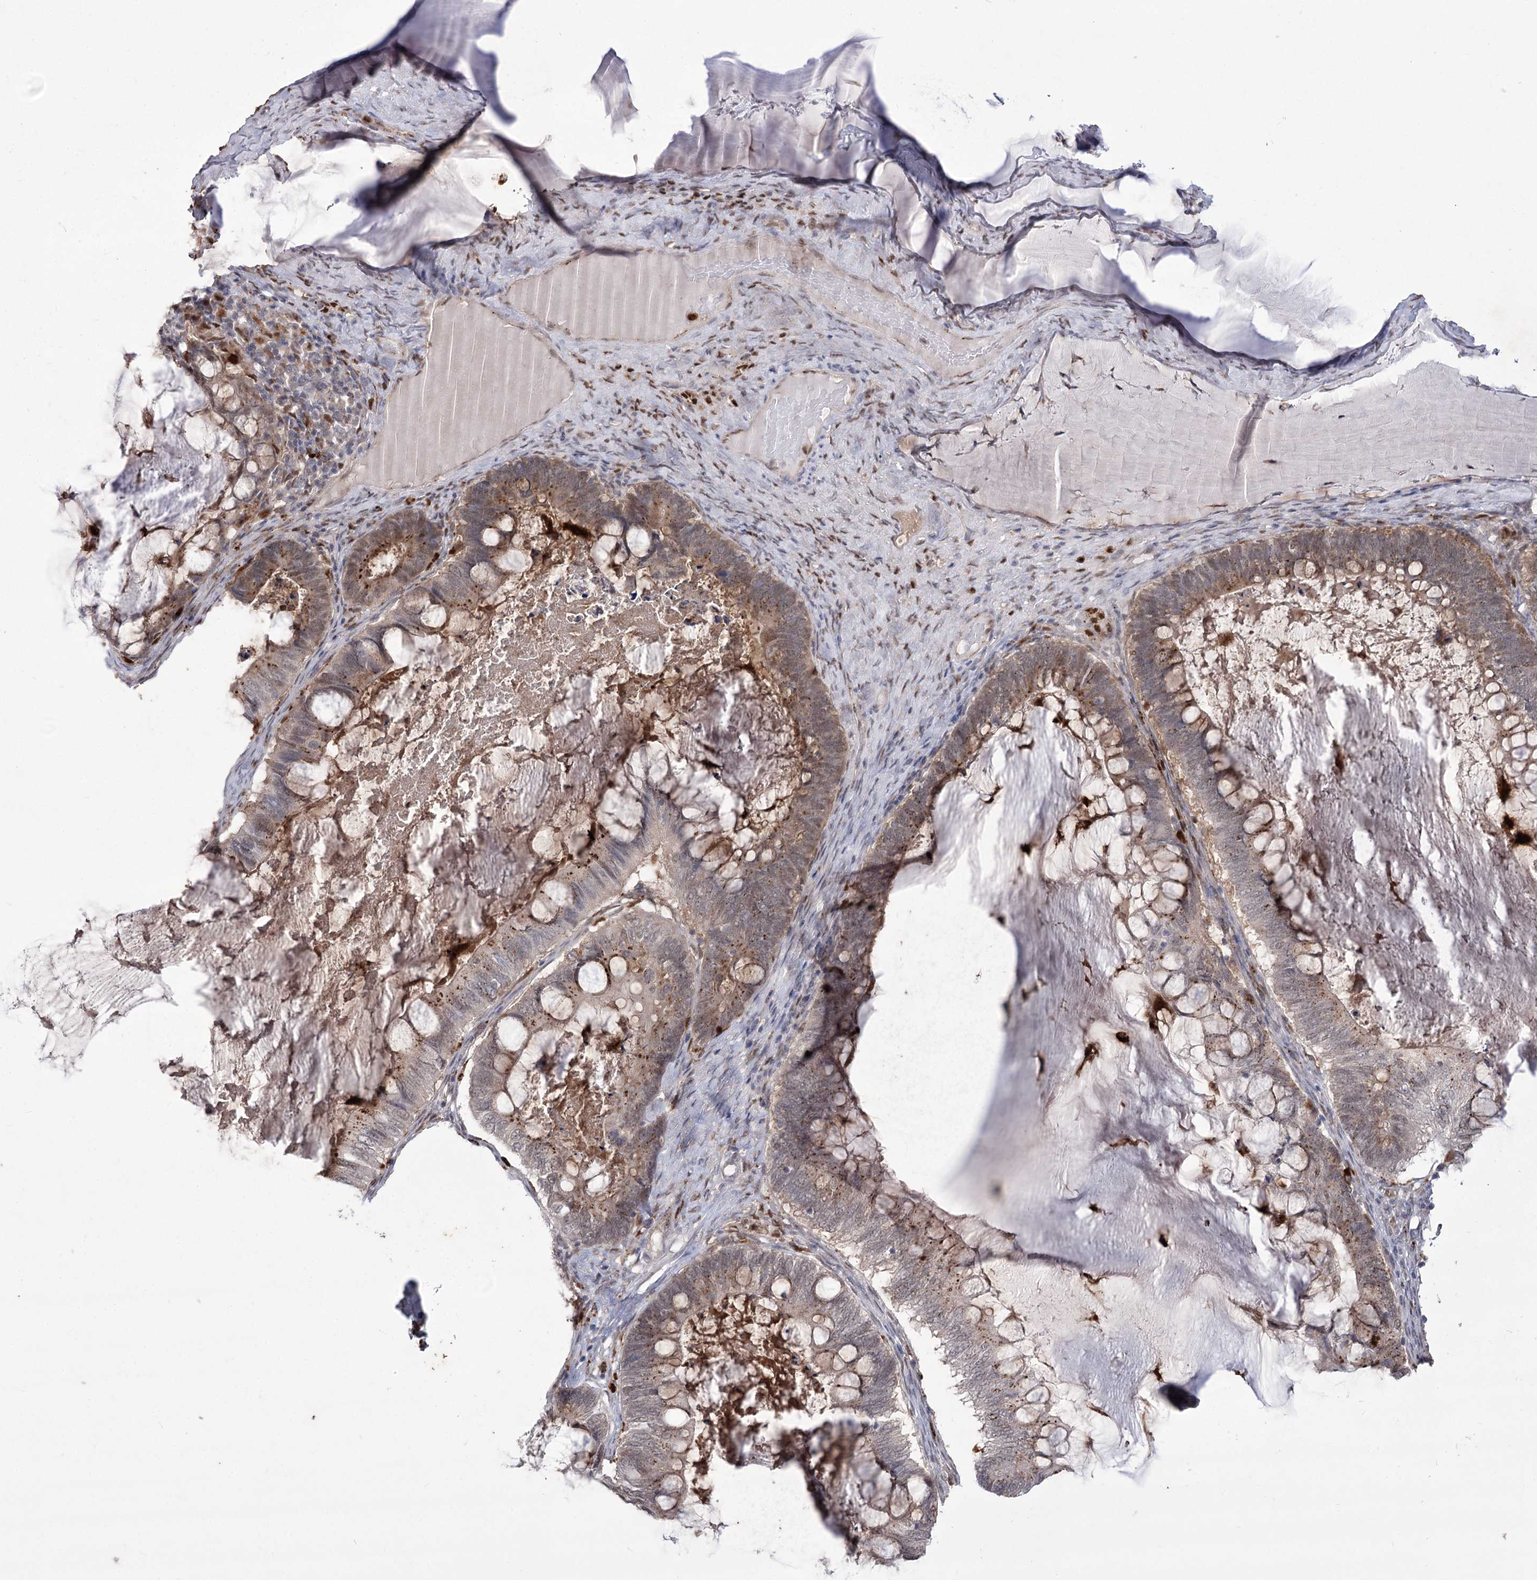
{"staining": {"intensity": "moderate", "quantity": ">75%", "location": "cytoplasmic/membranous"}, "tissue": "ovarian cancer", "cell_type": "Tumor cells", "image_type": "cancer", "snomed": [{"axis": "morphology", "description": "Cystadenocarcinoma, mucinous, NOS"}, {"axis": "topography", "description": "Ovary"}], "caption": "DAB (3,3'-diaminobenzidine) immunohistochemical staining of human ovarian mucinous cystadenocarcinoma demonstrates moderate cytoplasmic/membranous protein expression in about >75% of tumor cells.", "gene": "SIAE", "patient": {"sex": "female", "age": 61}}